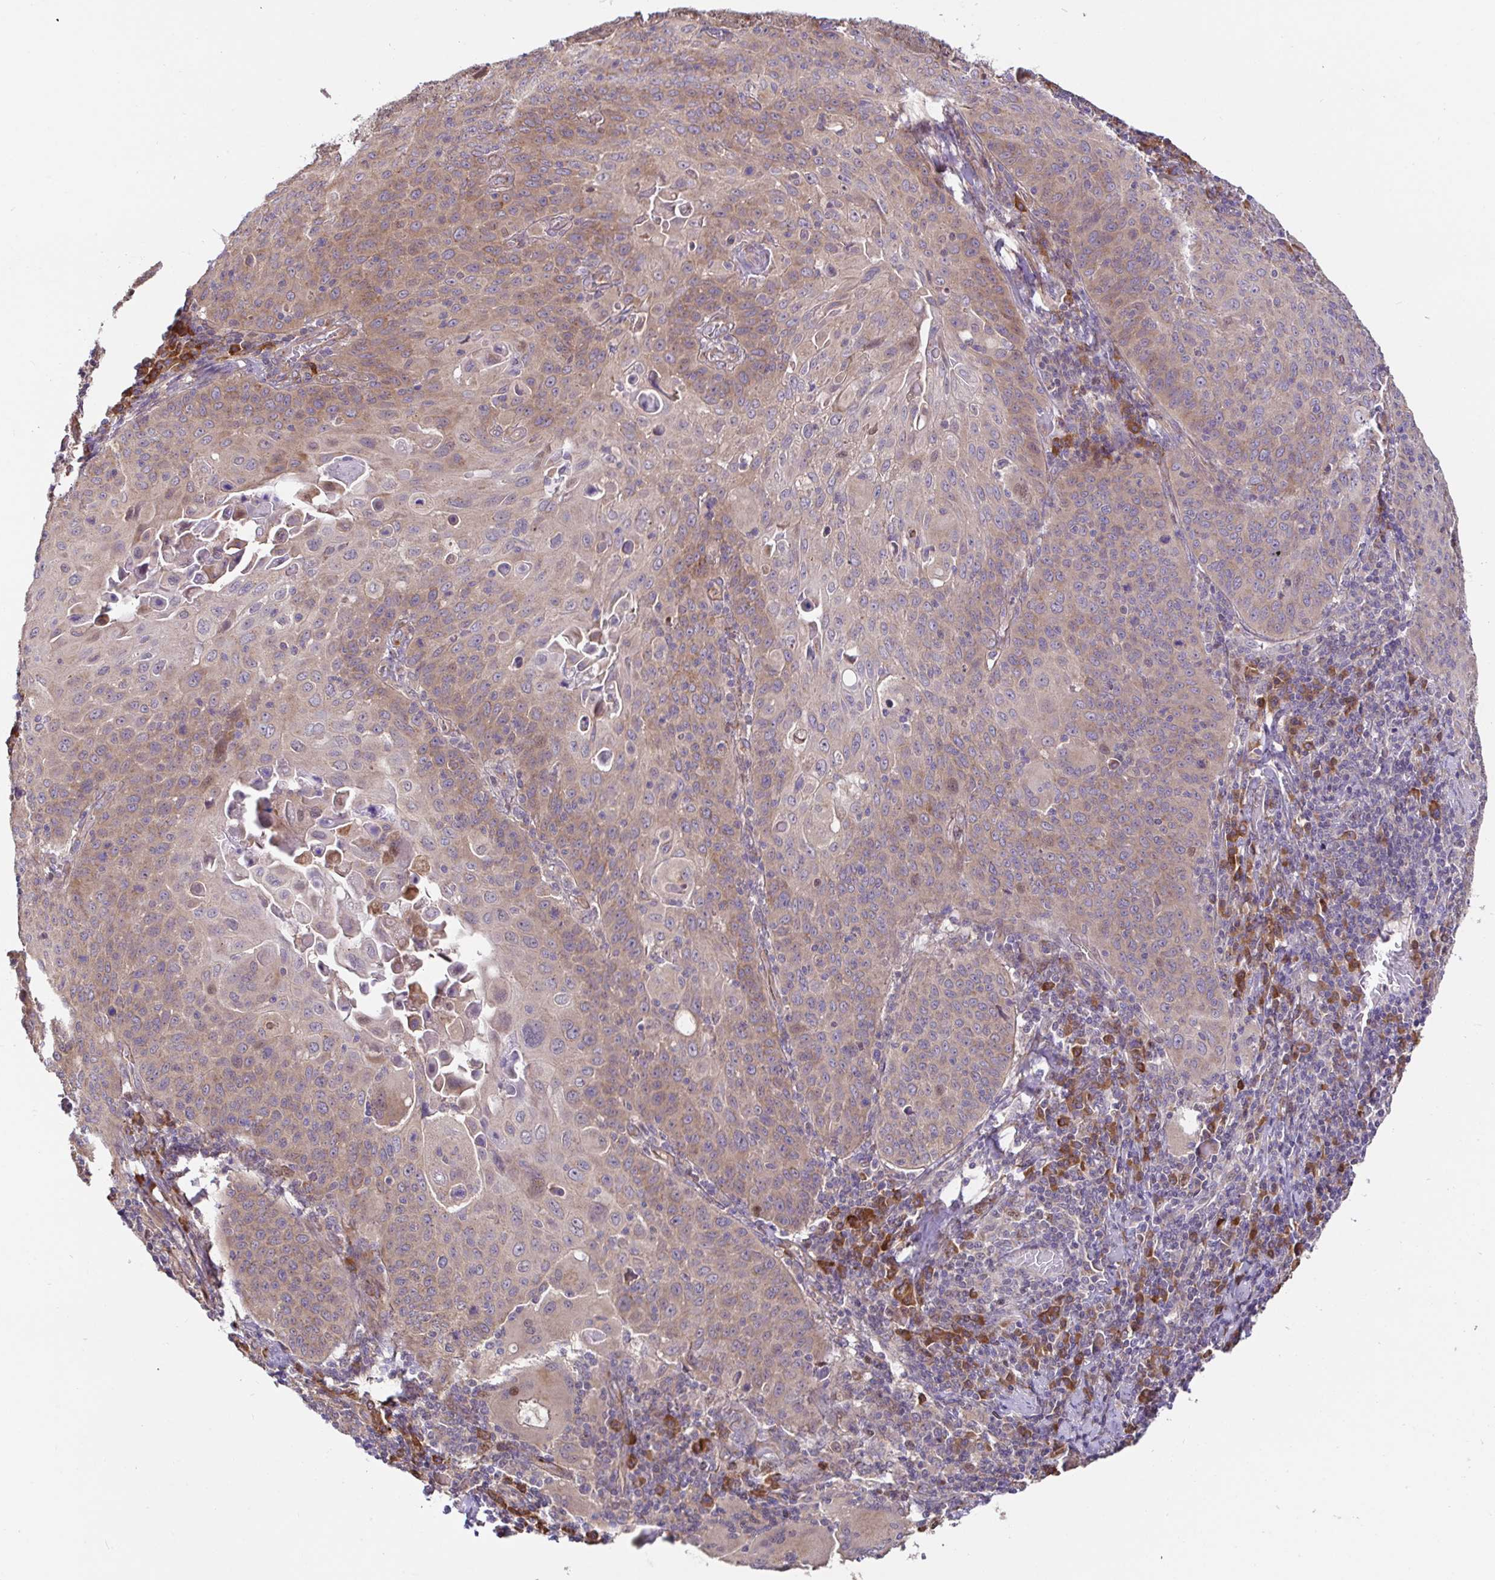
{"staining": {"intensity": "weak", "quantity": ">75%", "location": "cytoplasmic/membranous"}, "tissue": "cervical cancer", "cell_type": "Tumor cells", "image_type": "cancer", "snomed": [{"axis": "morphology", "description": "Squamous cell carcinoma, NOS"}, {"axis": "topography", "description": "Cervix"}], "caption": "Immunohistochemical staining of human cervical cancer displays weak cytoplasmic/membranous protein expression in about >75% of tumor cells.", "gene": "ELP1", "patient": {"sex": "female", "age": 65}}